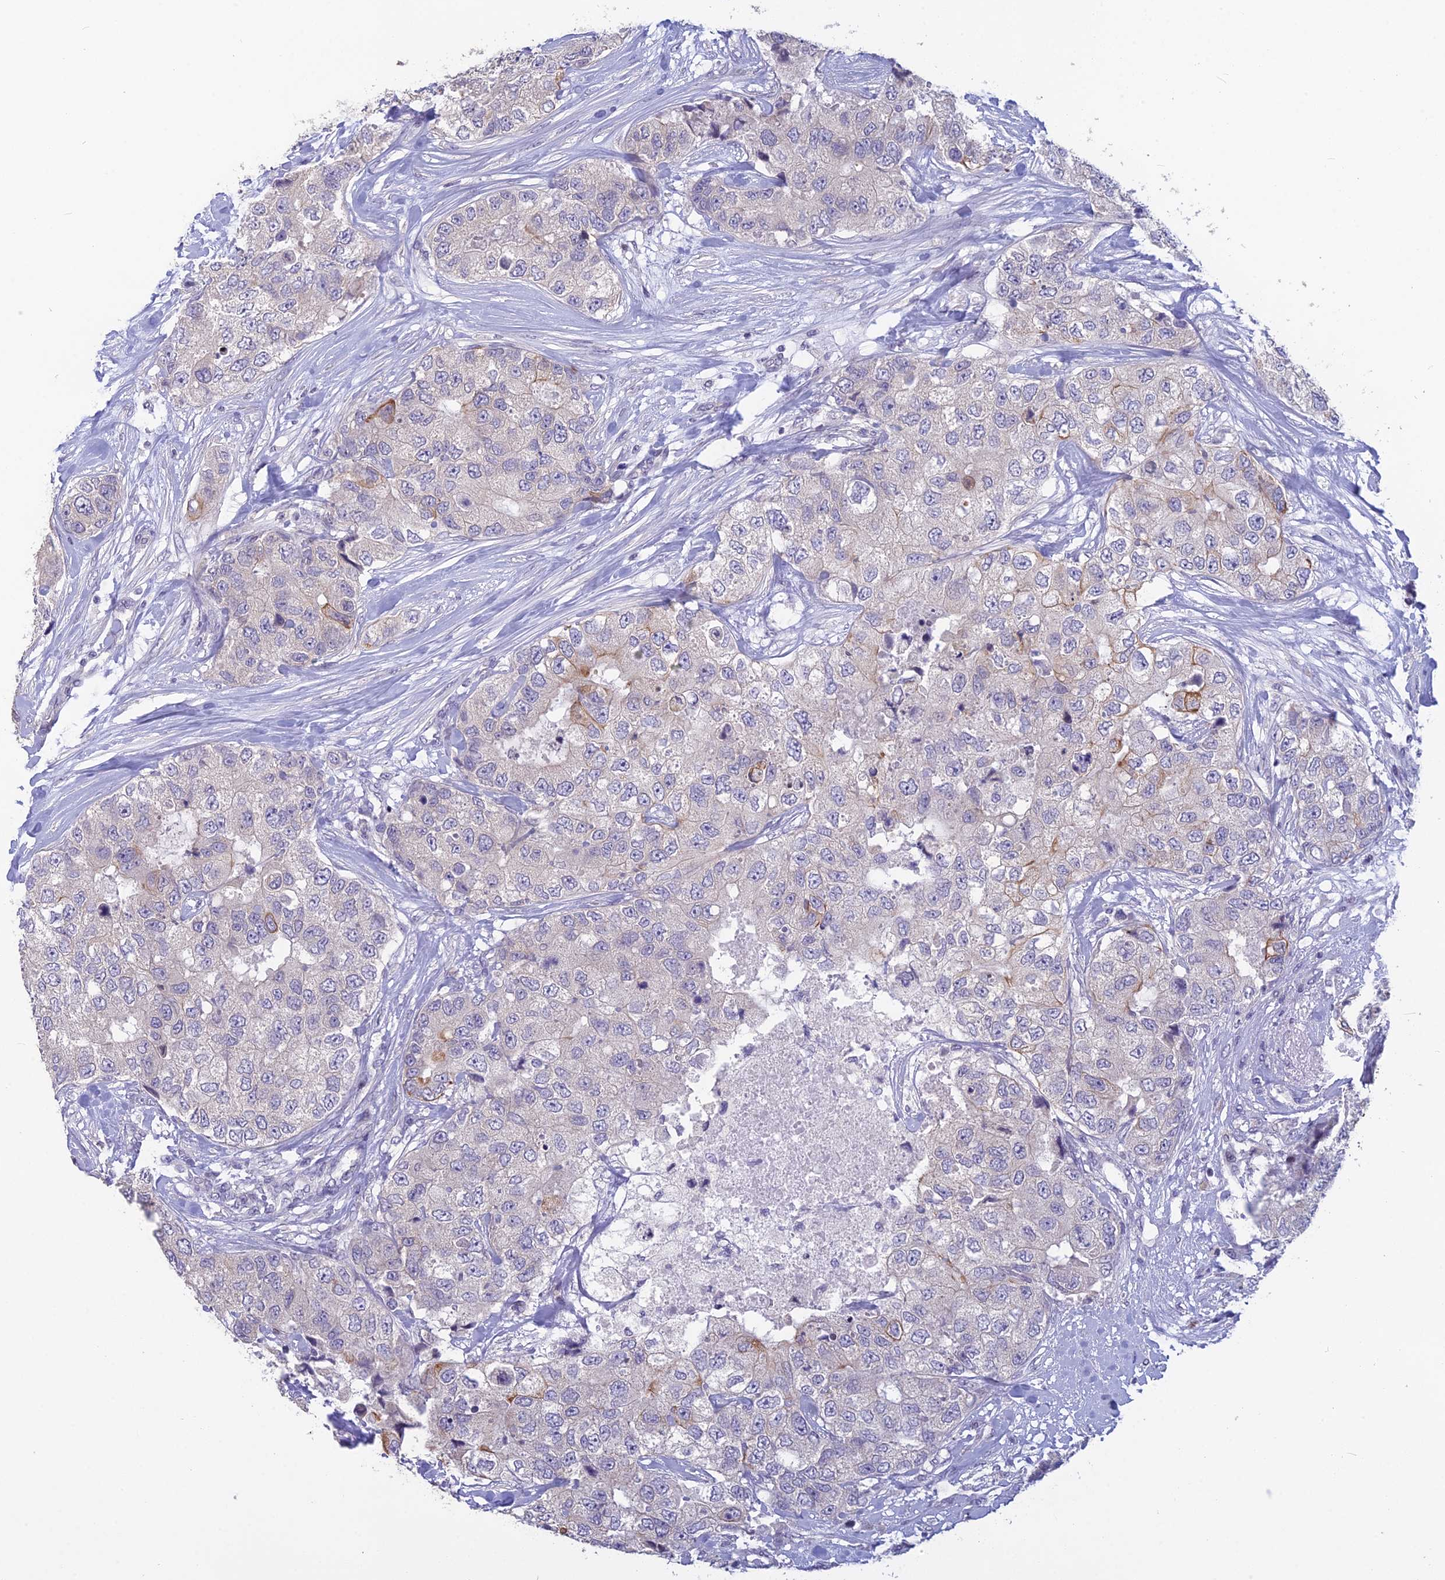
{"staining": {"intensity": "negative", "quantity": "none", "location": "none"}, "tissue": "breast cancer", "cell_type": "Tumor cells", "image_type": "cancer", "snomed": [{"axis": "morphology", "description": "Duct carcinoma"}, {"axis": "topography", "description": "Breast"}], "caption": "Tumor cells are negative for protein expression in human breast cancer.", "gene": "TMEM134", "patient": {"sex": "female", "age": 62}}